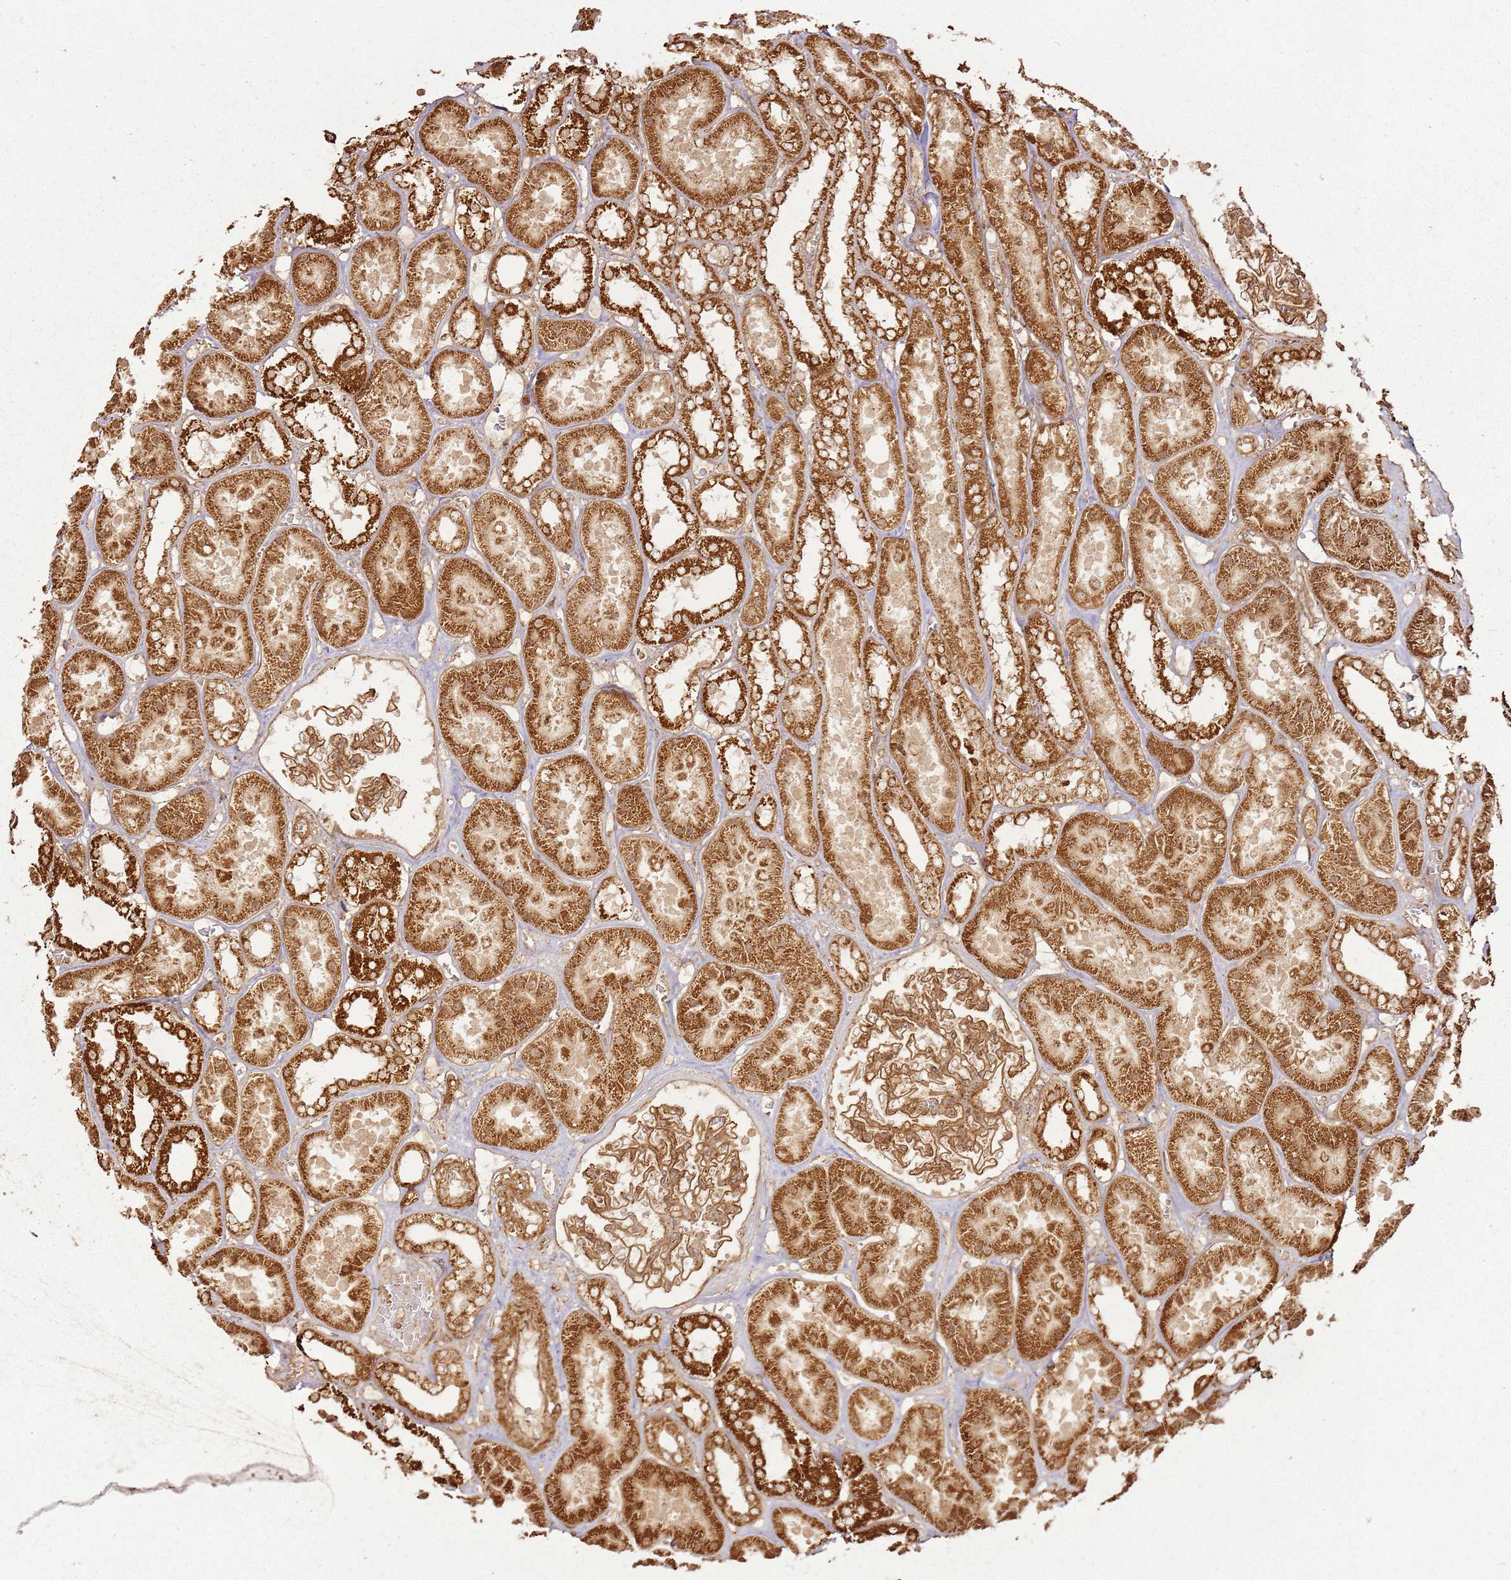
{"staining": {"intensity": "moderate", "quantity": ">75%", "location": "cytoplasmic/membranous"}, "tissue": "kidney", "cell_type": "Cells in glomeruli", "image_type": "normal", "snomed": [{"axis": "morphology", "description": "Normal tissue, NOS"}, {"axis": "topography", "description": "Kidney"}], "caption": "Cells in glomeruli exhibit moderate cytoplasmic/membranous positivity in about >75% of cells in benign kidney.", "gene": "MRPS6", "patient": {"sex": "female", "age": 41}}